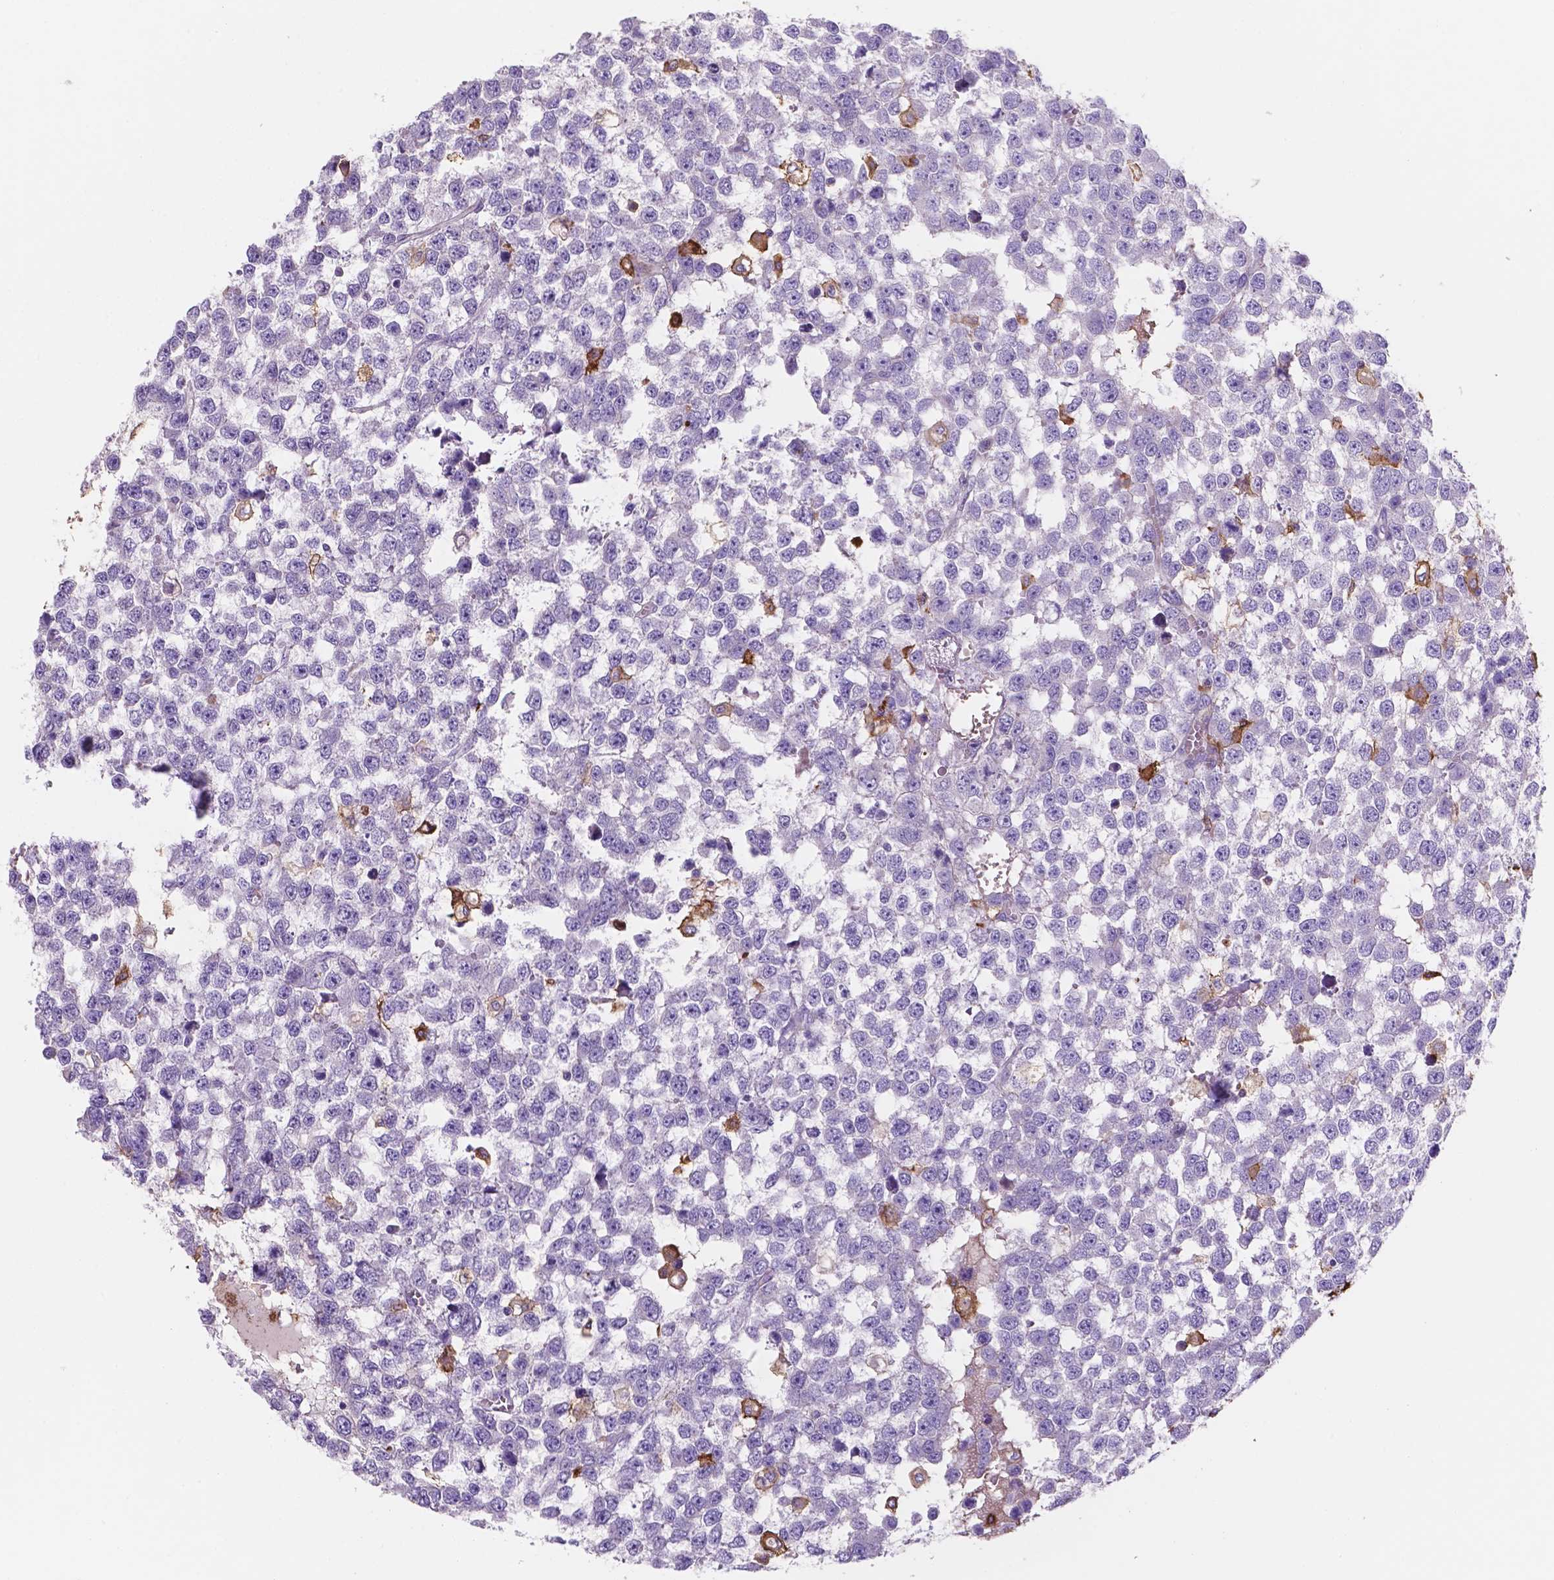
{"staining": {"intensity": "negative", "quantity": "none", "location": "none"}, "tissue": "testis cancer", "cell_type": "Tumor cells", "image_type": "cancer", "snomed": [{"axis": "morphology", "description": "Normal tissue, NOS"}, {"axis": "morphology", "description": "Seminoma, NOS"}, {"axis": "topography", "description": "Testis"}, {"axis": "topography", "description": "Epididymis"}], "caption": "Image shows no protein staining in tumor cells of testis cancer (seminoma) tissue.", "gene": "MKRN2OS", "patient": {"sex": "male", "age": 34}}